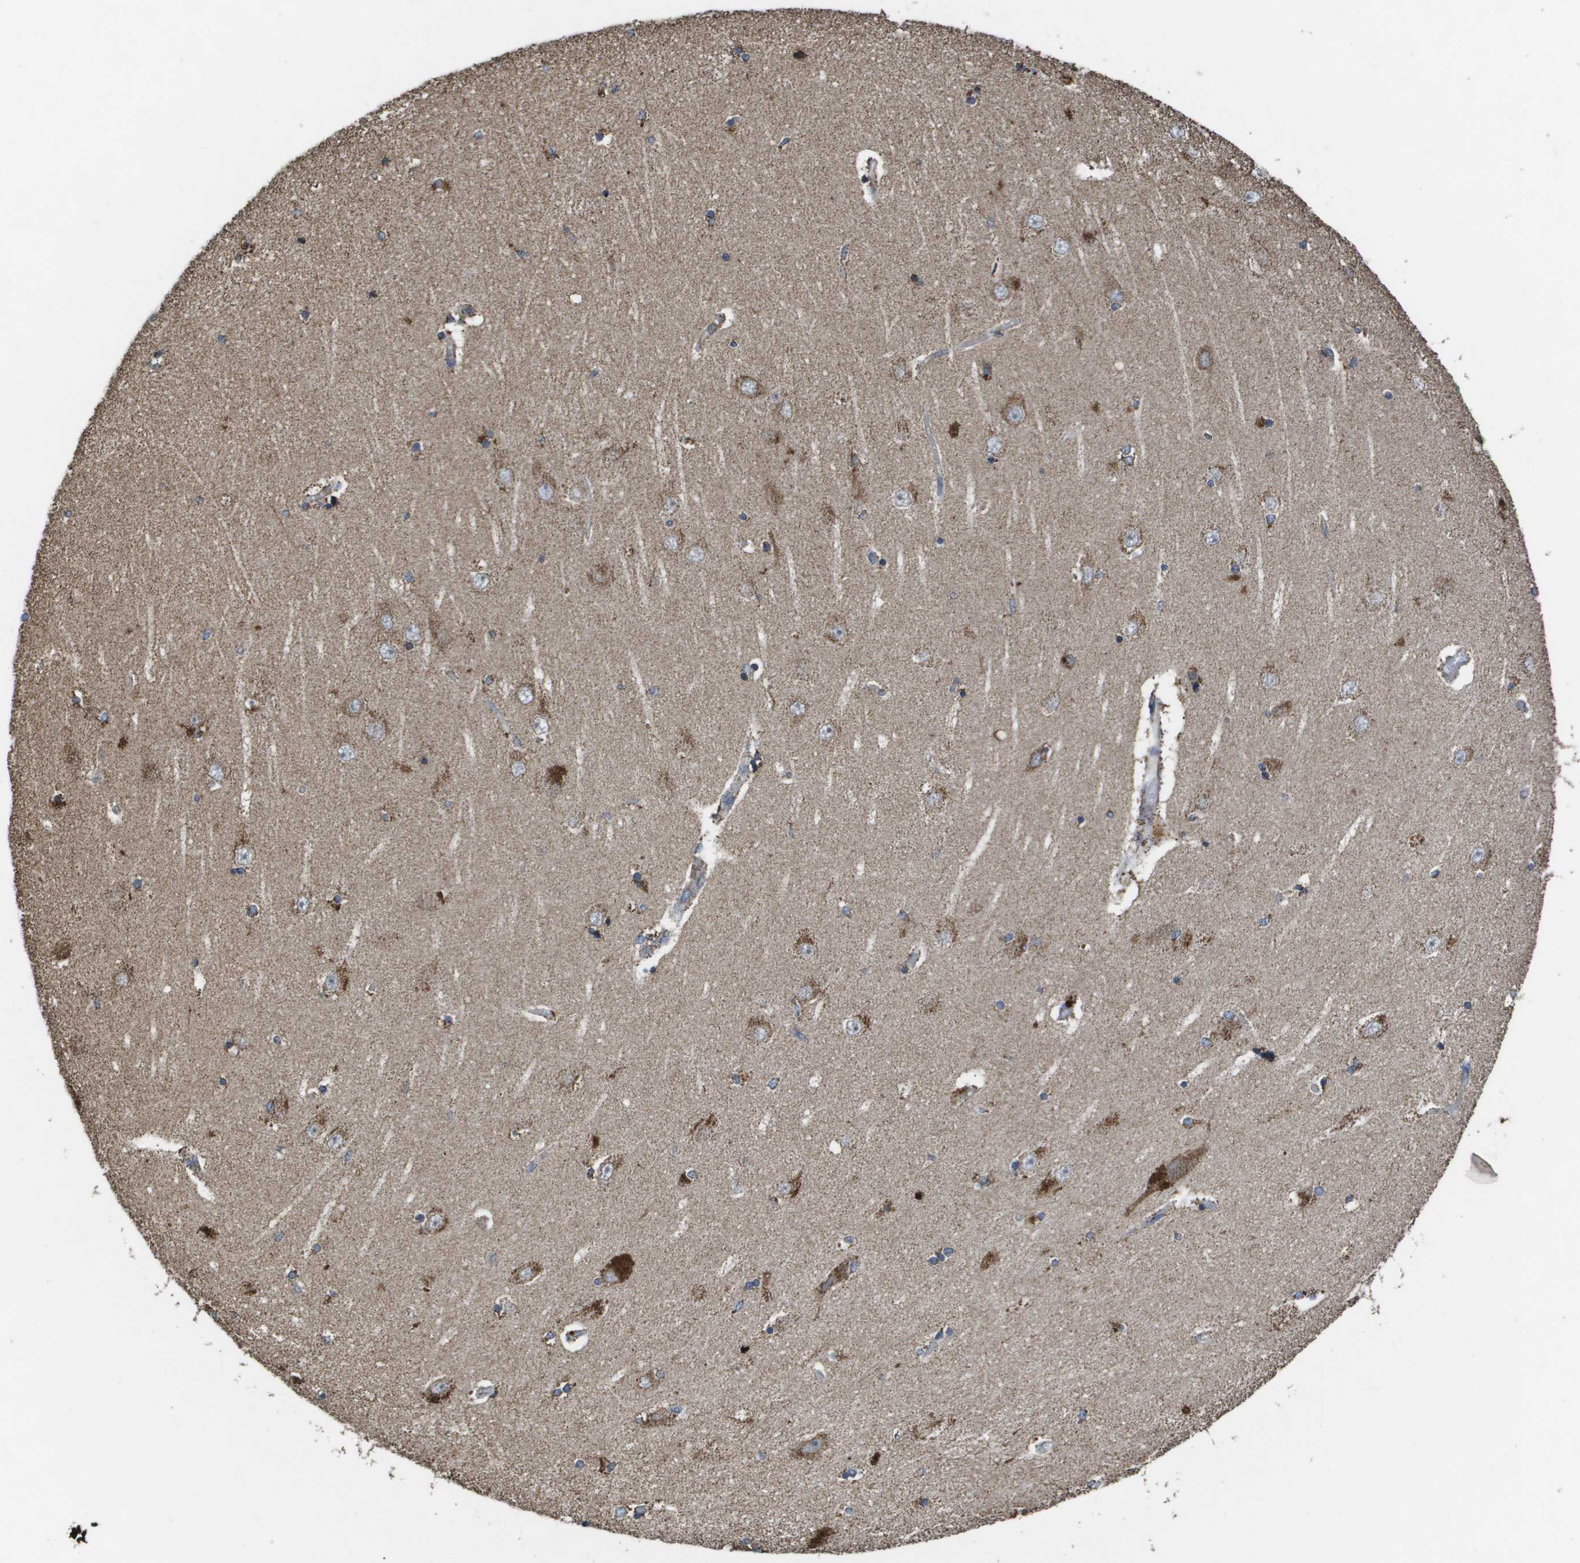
{"staining": {"intensity": "moderate", "quantity": "25%-75%", "location": "cytoplasmic/membranous"}, "tissue": "hippocampus", "cell_type": "Glial cells", "image_type": "normal", "snomed": [{"axis": "morphology", "description": "Normal tissue, NOS"}, {"axis": "topography", "description": "Hippocampus"}], "caption": "This is a histology image of IHC staining of benign hippocampus, which shows moderate expression in the cytoplasmic/membranous of glial cells.", "gene": "HSPE1", "patient": {"sex": "female", "age": 54}}